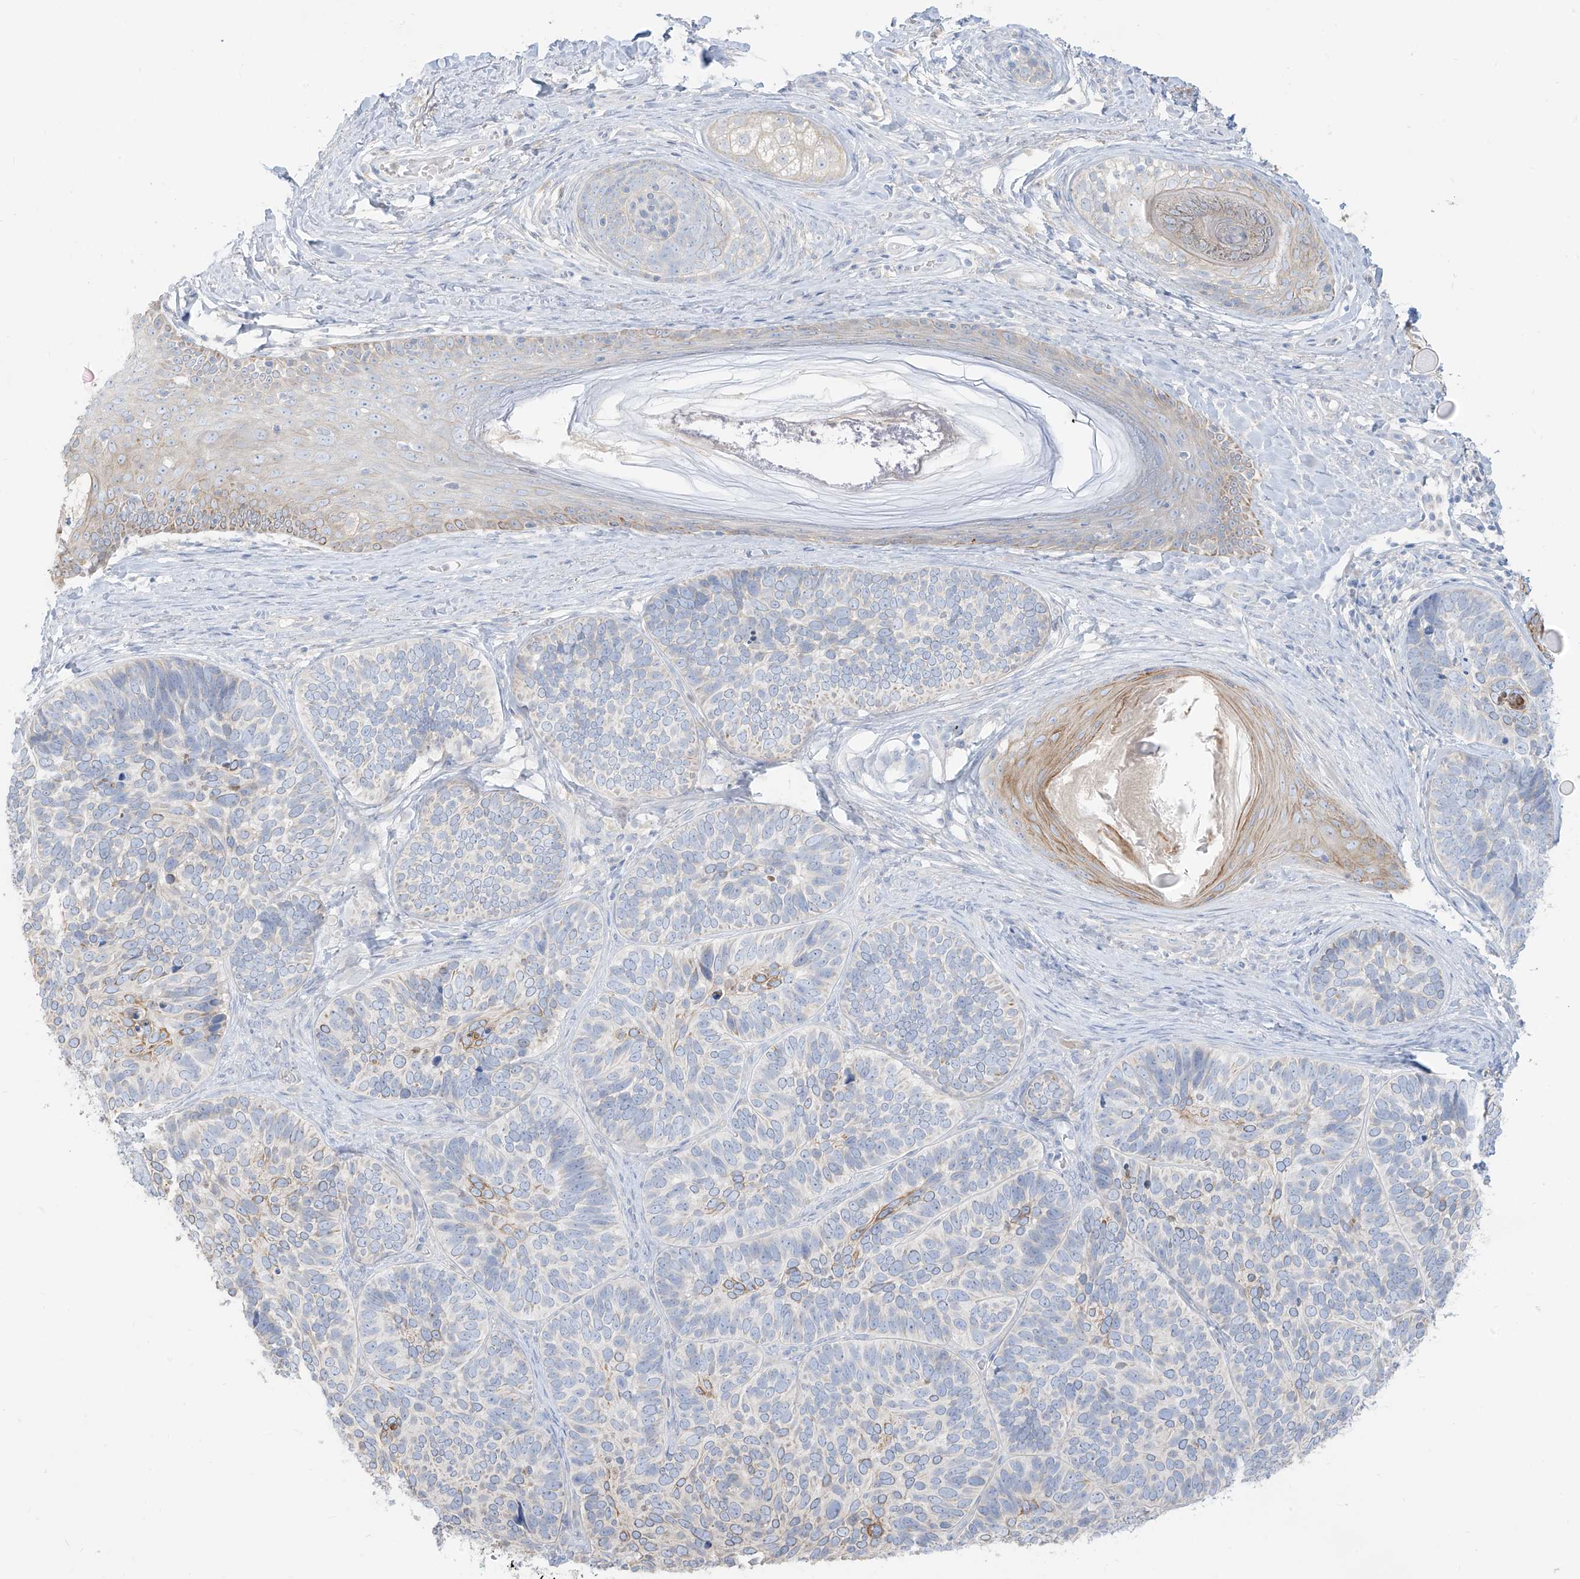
{"staining": {"intensity": "moderate", "quantity": "<25%", "location": "cytoplasmic/membranous"}, "tissue": "skin cancer", "cell_type": "Tumor cells", "image_type": "cancer", "snomed": [{"axis": "morphology", "description": "Basal cell carcinoma"}, {"axis": "topography", "description": "Skin"}], "caption": "Brown immunohistochemical staining in skin cancer shows moderate cytoplasmic/membranous staining in approximately <25% of tumor cells.", "gene": "ARHGEF40", "patient": {"sex": "male", "age": 62}}